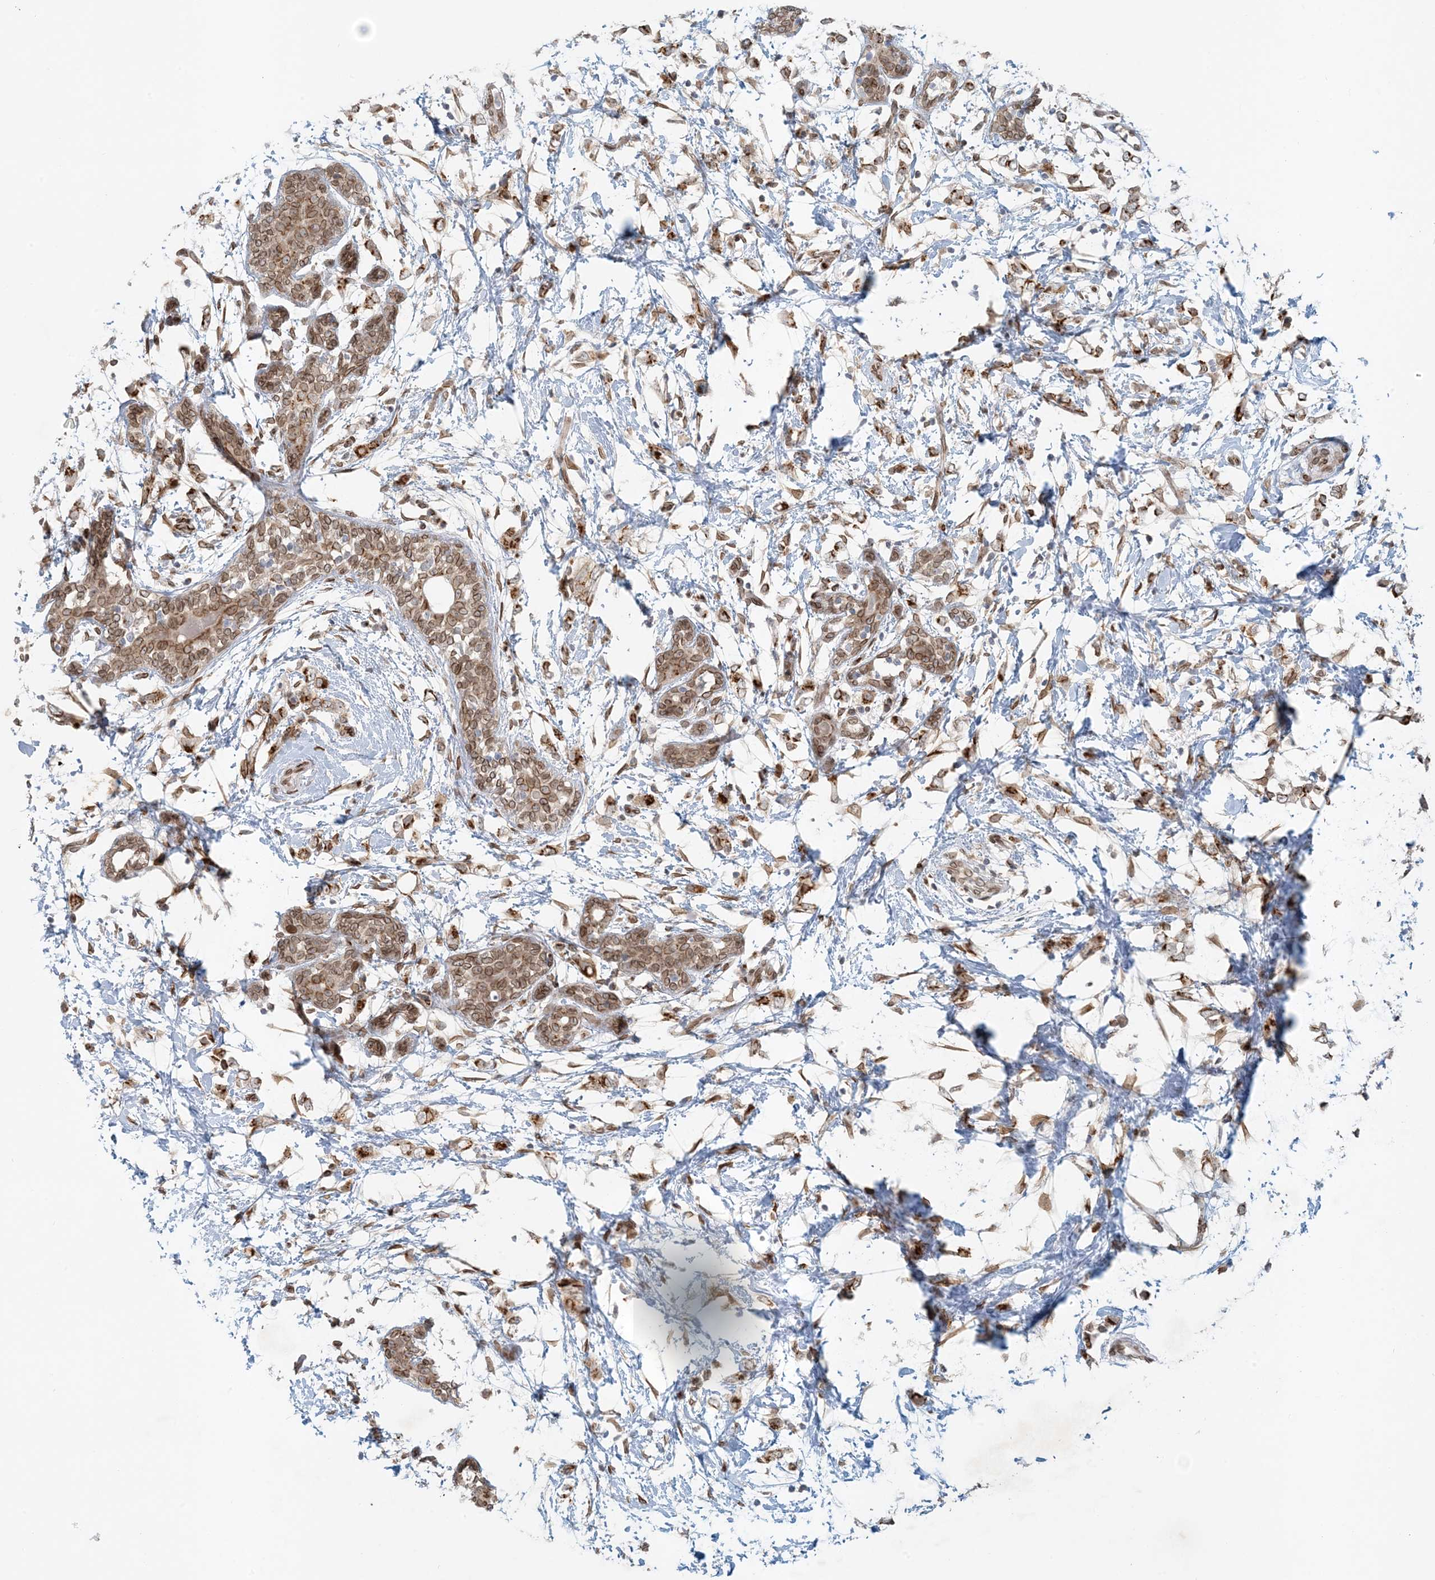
{"staining": {"intensity": "moderate", "quantity": ">75%", "location": "cytoplasmic/membranous,nuclear"}, "tissue": "breast cancer", "cell_type": "Tumor cells", "image_type": "cancer", "snomed": [{"axis": "morphology", "description": "Normal tissue, NOS"}, {"axis": "morphology", "description": "Lobular carcinoma"}, {"axis": "topography", "description": "Breast"}], "caption": "An image of human breast cancer stained for a protein demonstrates moderate cytoplasmic/membranous and nuclear brown staining in tumor cells.", "gene": "SLC35A2", "patient": {"sex": "female", "age": 47}}